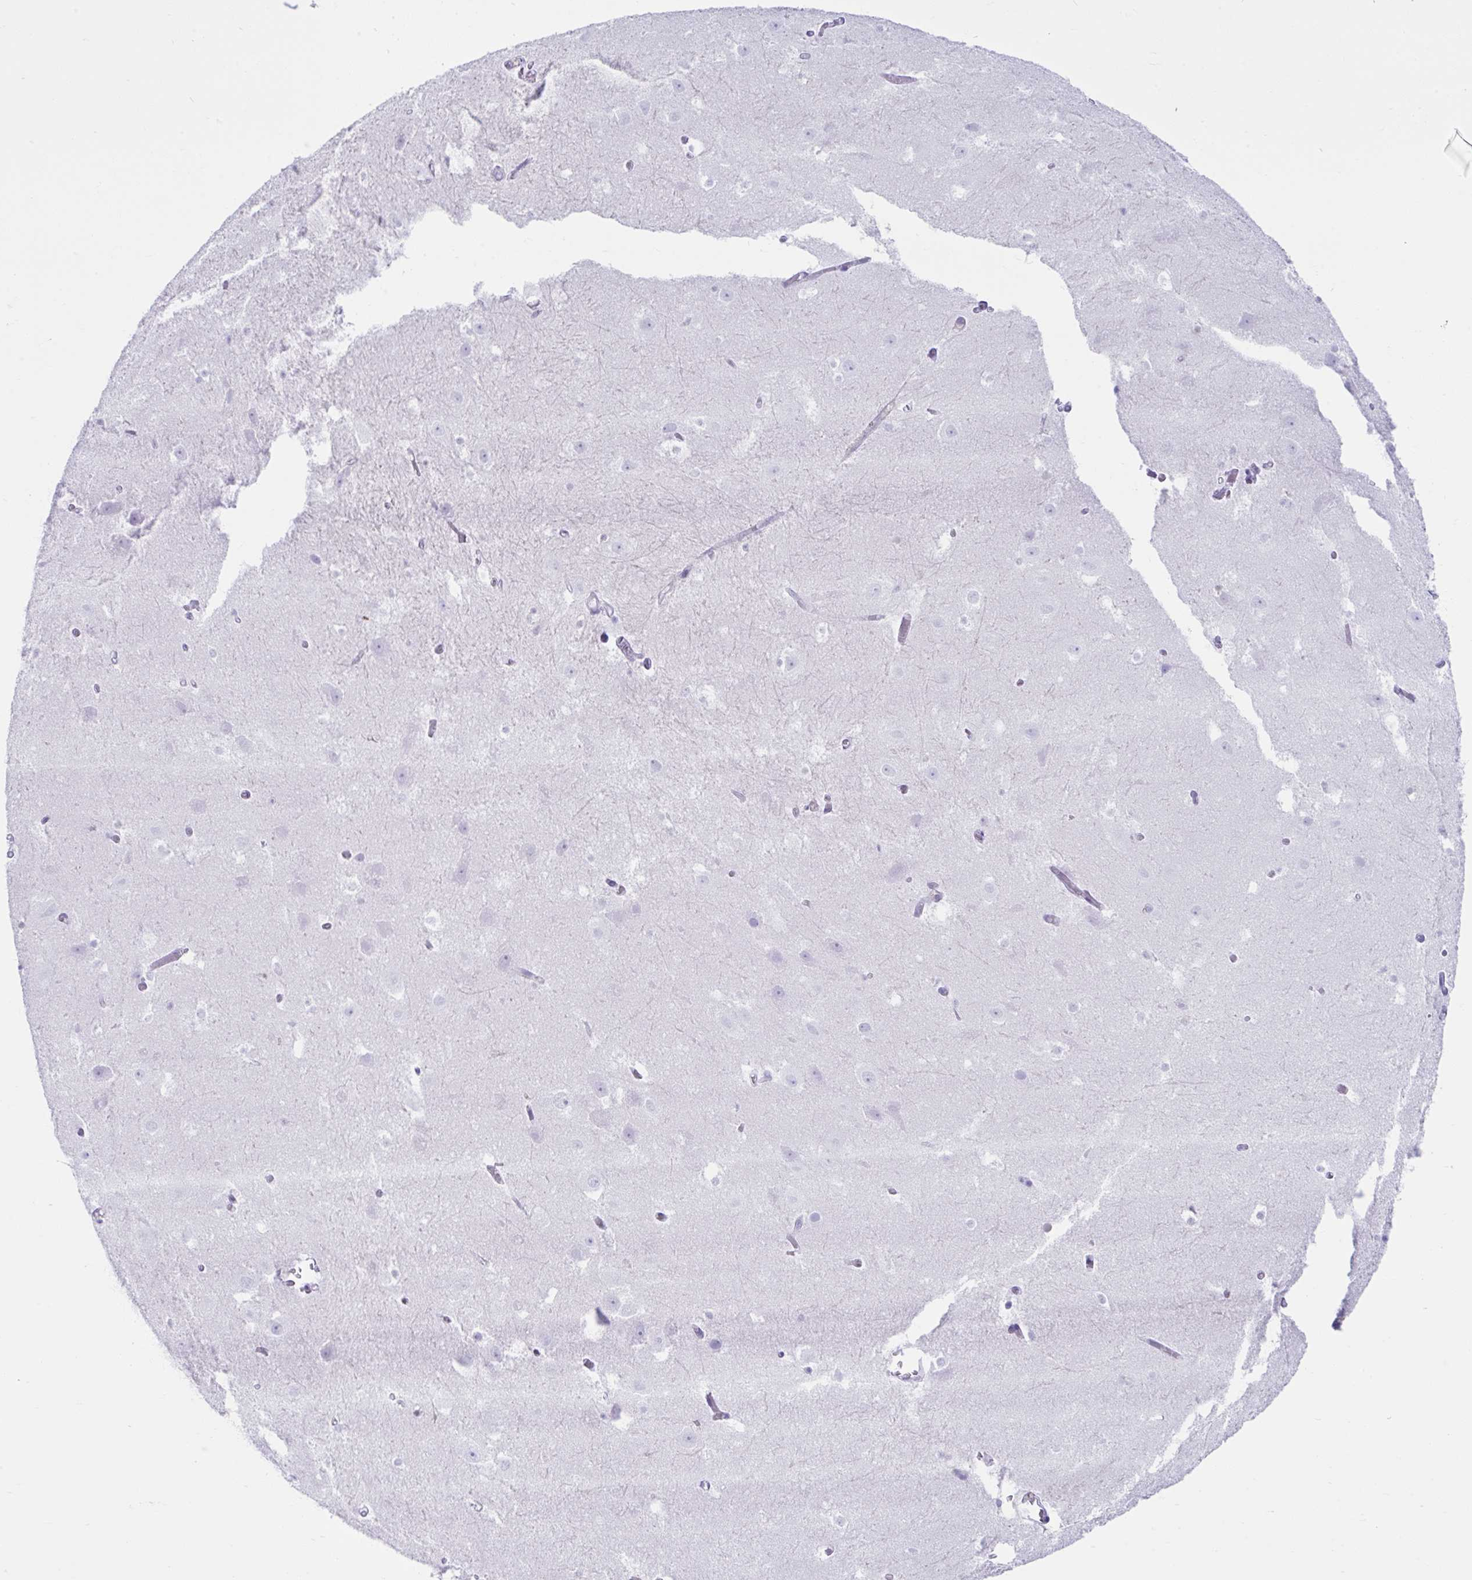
{"staining": {"intensity": "negative", "quantity": "none", "location": "none"}, "tissue": "hippocampus", "cell_type": "Glial cells", "image_type": "normal", "snomed": [{"axis": "morphology", "description": "Normal tissue, NOS"}, {"axis": "topography", "description": "Hippocampus"}], "caption": "Human hippocampus stained for a protein using immunohistochemistry exhibits no expression in glial cells.", "gene": "PSCA", "patient": {"sex": "female", "age": 52}}